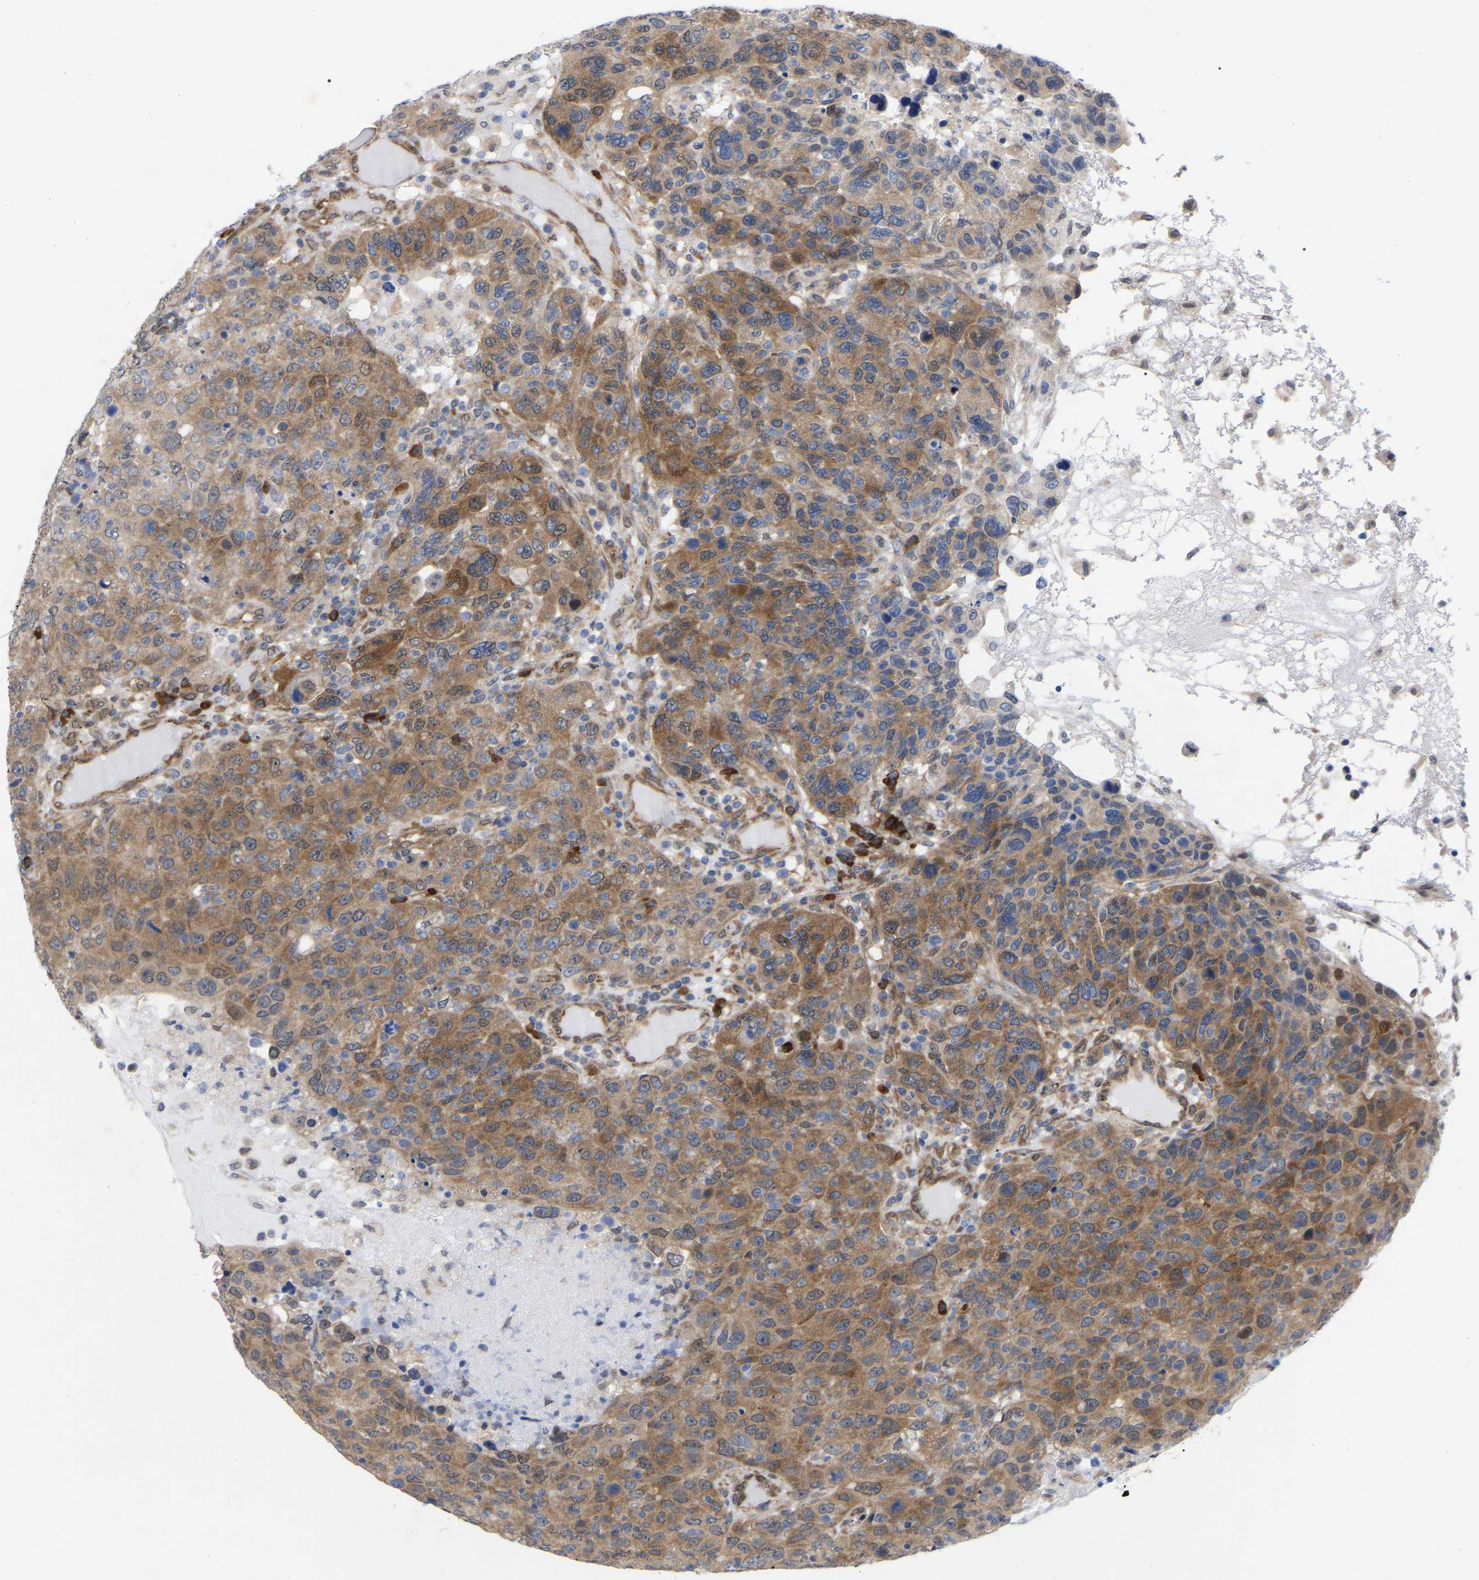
{"staining": {"intensity": "moderate", "quantity": ">75%", "location": "cytoplasmic/membranous"}, "tissue": "breast cancer", "cell_type": "Tumor cells", "image_type": "cancer", "snomed": [{"axis": "morphology", "description": "Duct carcinoma"}, {"axis": "topography", "description": "Breast"}], "caption": "Immunohistochemical staining of breast cancer shows medium levels of moderate cytoplasmic/membranous protein staining in approximately >75% of tumor cells. Nuclei are stained in blue.", "gene": "UBE4B", "patient": {"sex": "female", "age": 37}}